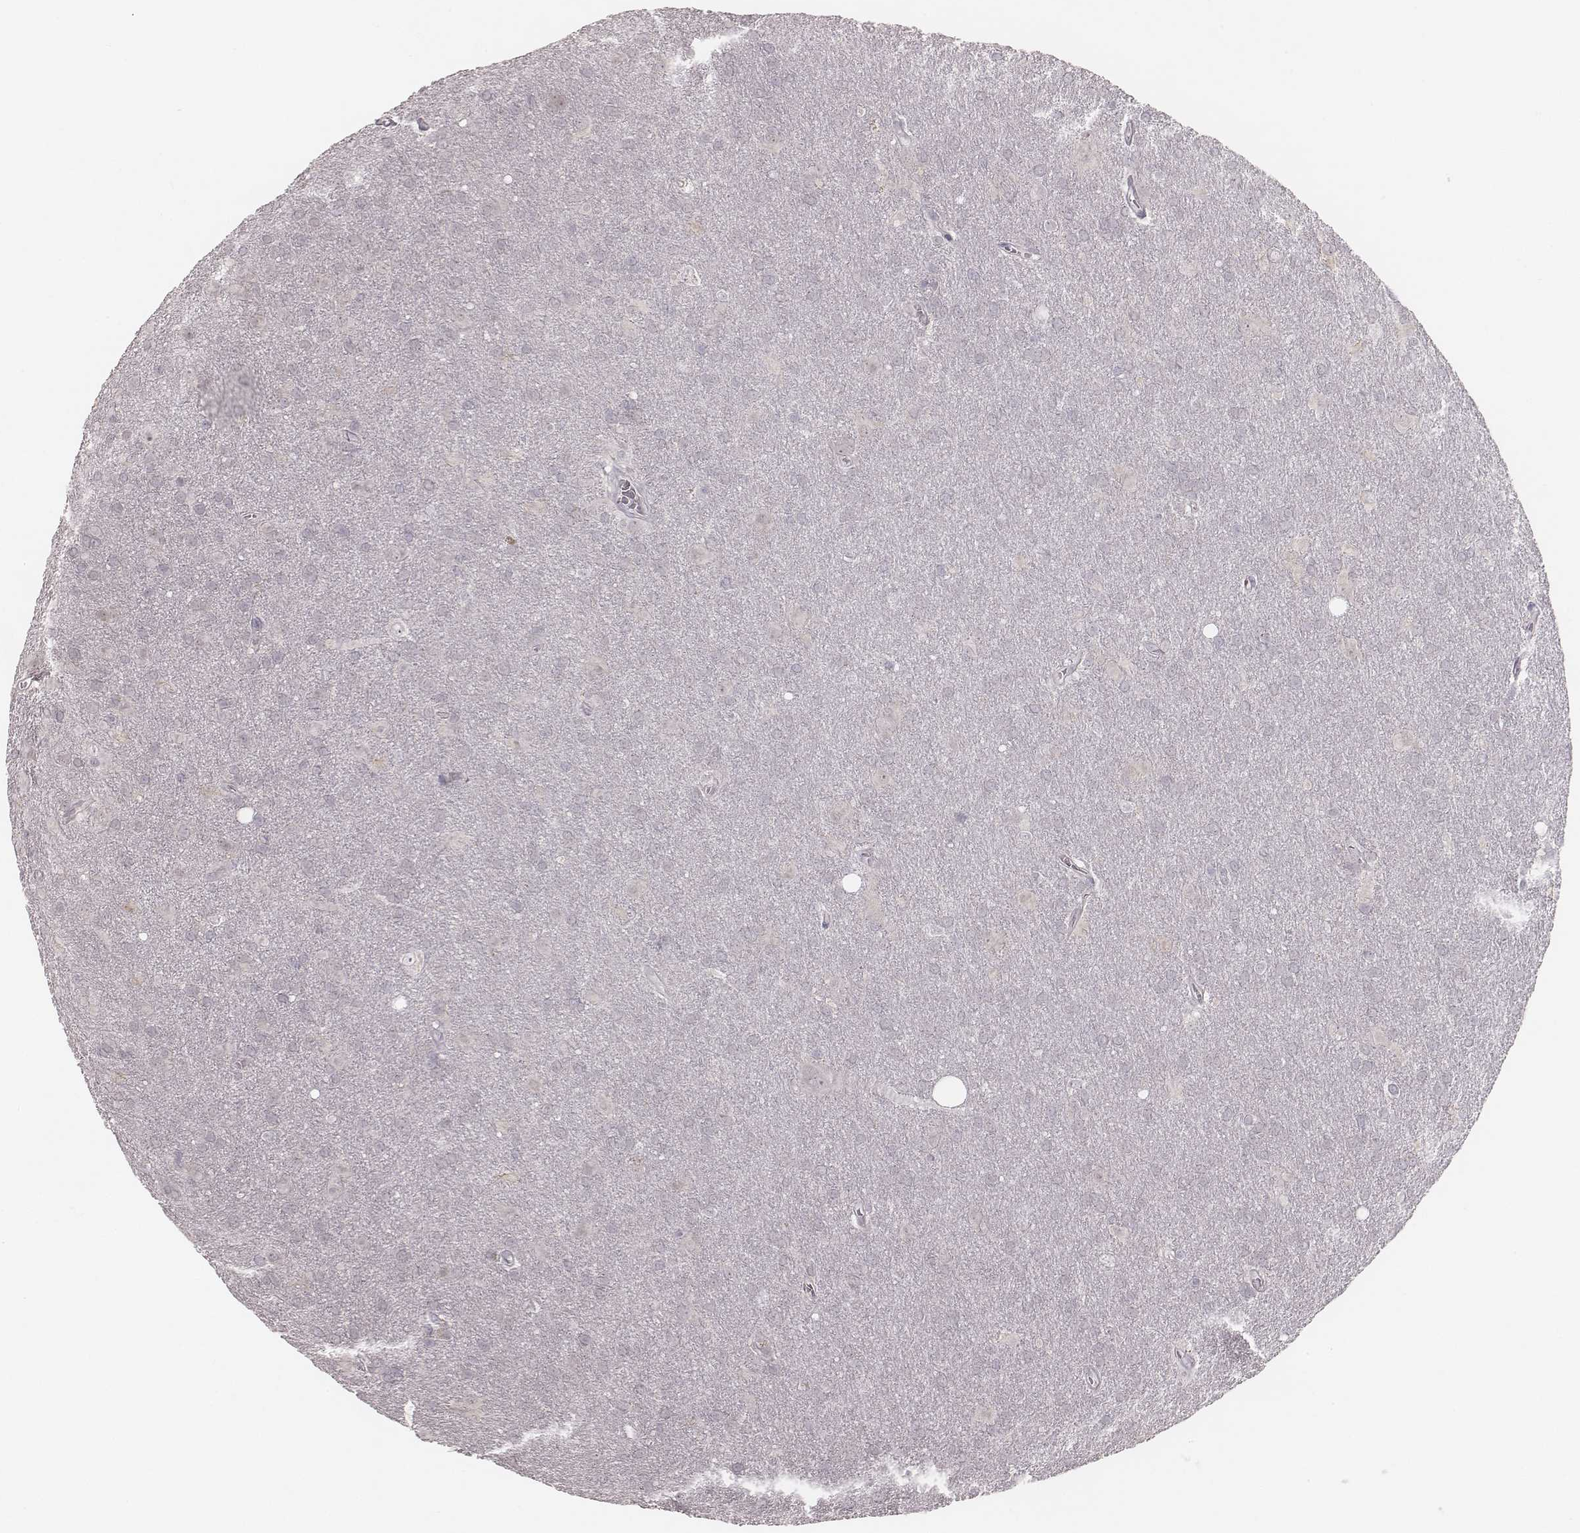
{"staining": {"intensity": "negative", "quantity": "none", "location": "none"}, "tissue": "glioma", "cell_type": "Tumor cells", "image_type": "cancer", "snomed": [{"axis": "morphology", "description": "Glioma, malignant, Low grade"}, {"axis": "topography", "description": "Brain"}], "caption": "Immunohistochemistry micrograph of neoplastic tissue: low-grade glioma (malignant) stained with DAB (3,3'-diaminobenzidine) demonstrates no significant protein positivity in tumor cells.", "gene": "ACACB", "patient": {"sex": "male", "age": 58}}